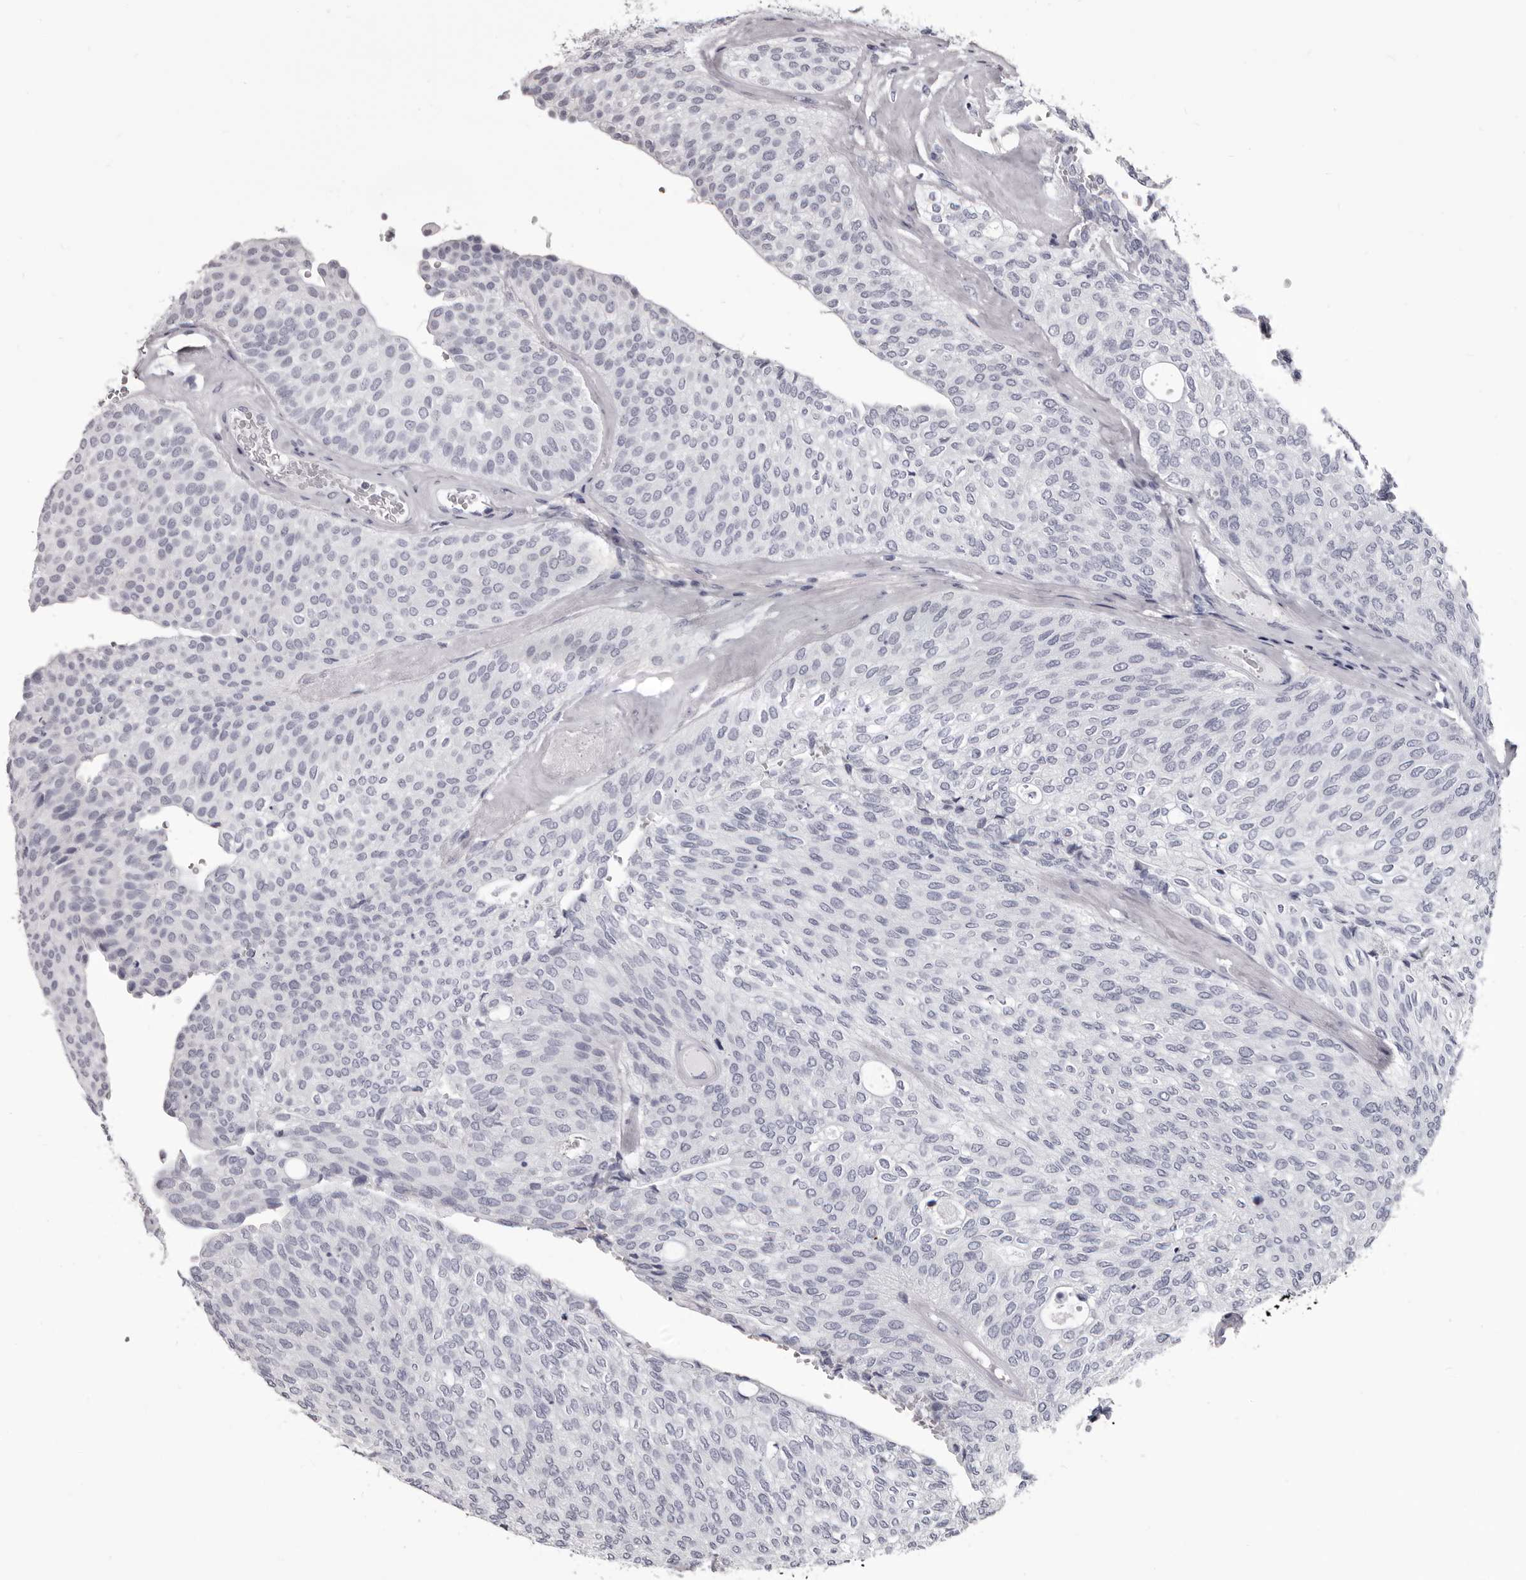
{"staining": {"intensity": "negative", "quantity": "none", "location": "none"}, "tissue": "urothelial cancer", "cell_type": "Tumor cells", "image_type": "cancer", "snomed": [{"axis": "morphology", "description": "Urothelial carcinoma, Low grade"}, {"axis": "topography", "description": "Urinary bladder"}], "caption": "Tumor cells show no significant protein positivity in urothelial carcinoma (low-grade).", "gene": "GZMH", "patient": {"sex": "female", "age": 79}}